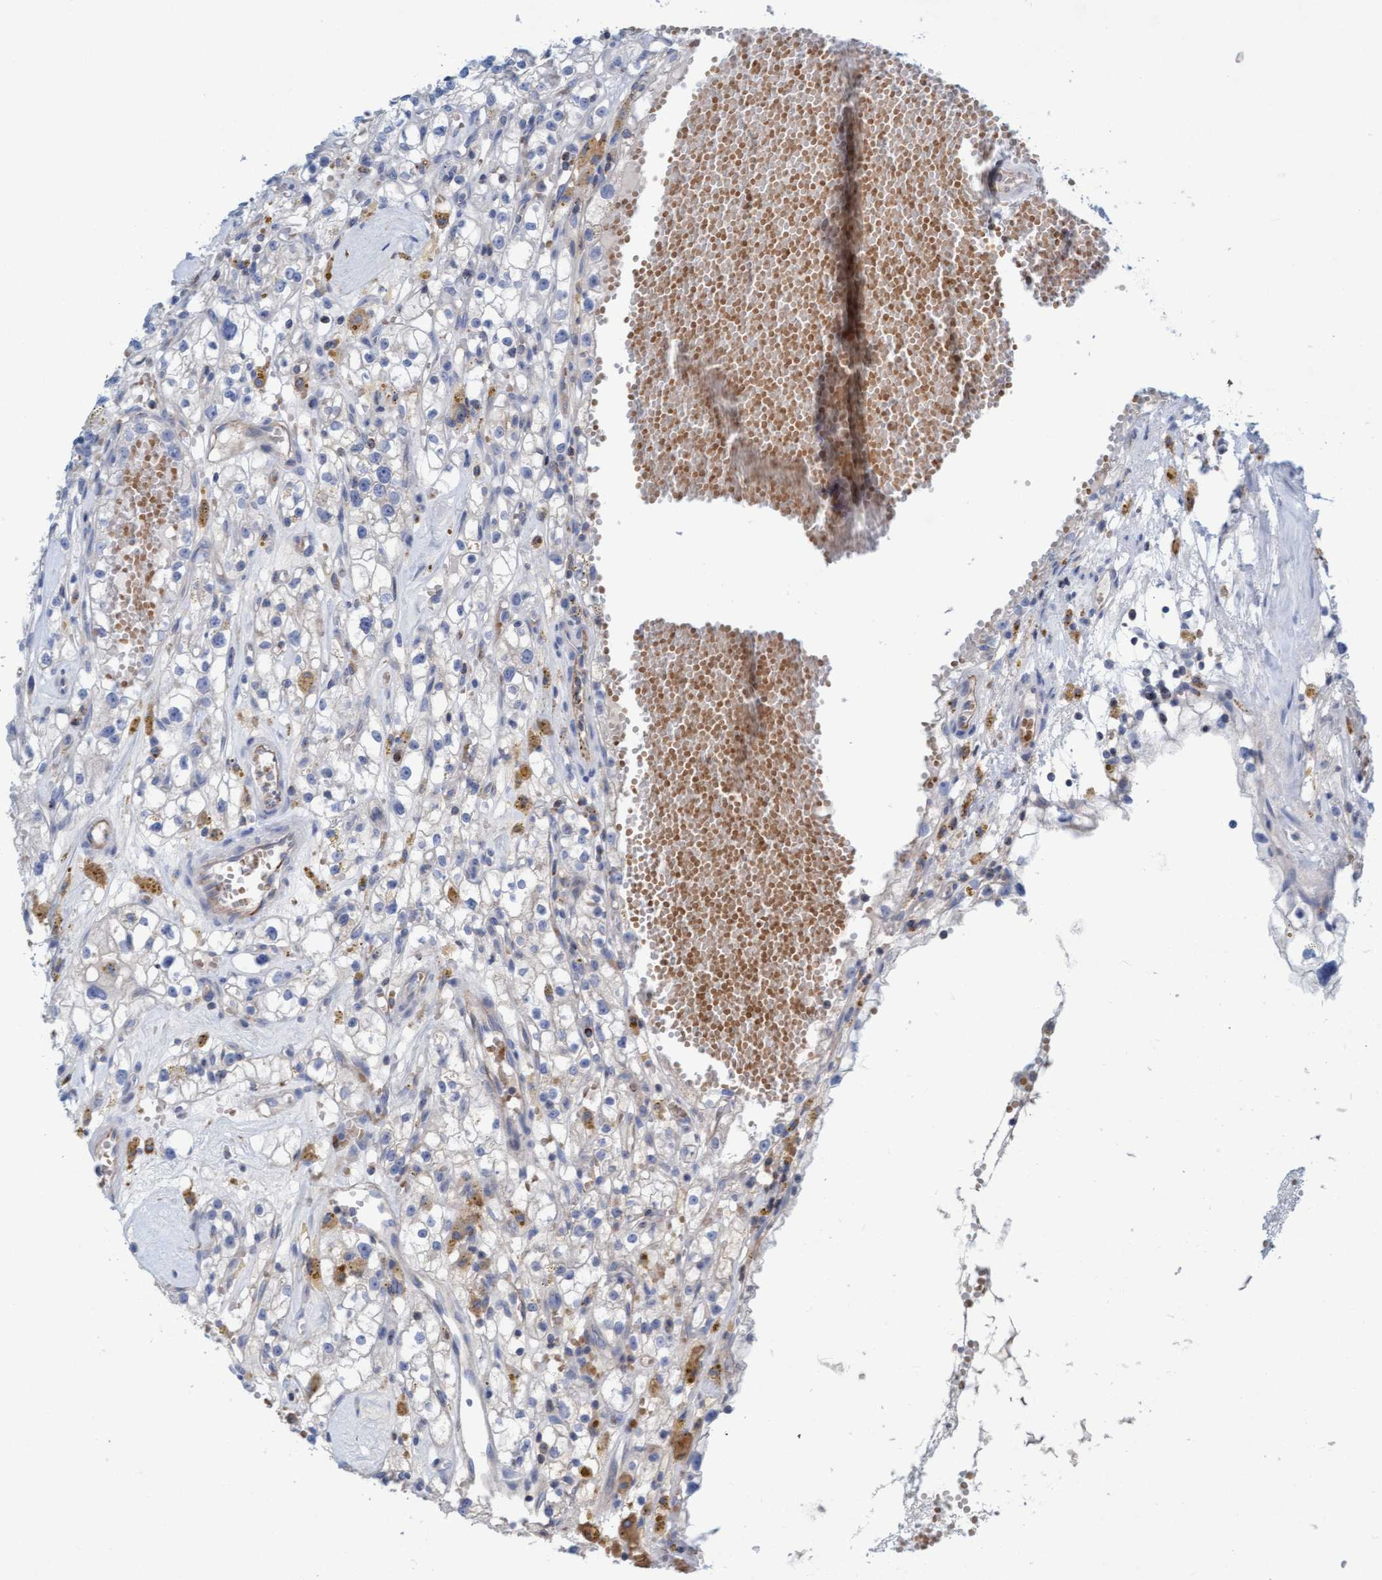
{"staining": {"intensity": "negative", "quantity": "none", "location": "none"}, "tissue": "renal cancer", "cell_type": "Tumor cells", "image_type": "cancer", "snomed": [{"axis": "morphology", "description": "Adenocarcinoma, NOS"}, {"axis": "topography", "description": "Kidney"}], "caption": "Immunohistochemistry of human renal adenocarcinoma displays no expression in tumor cells.", "gene": "SIGIRR", "patient": {"sex": "male", "age": 56}}